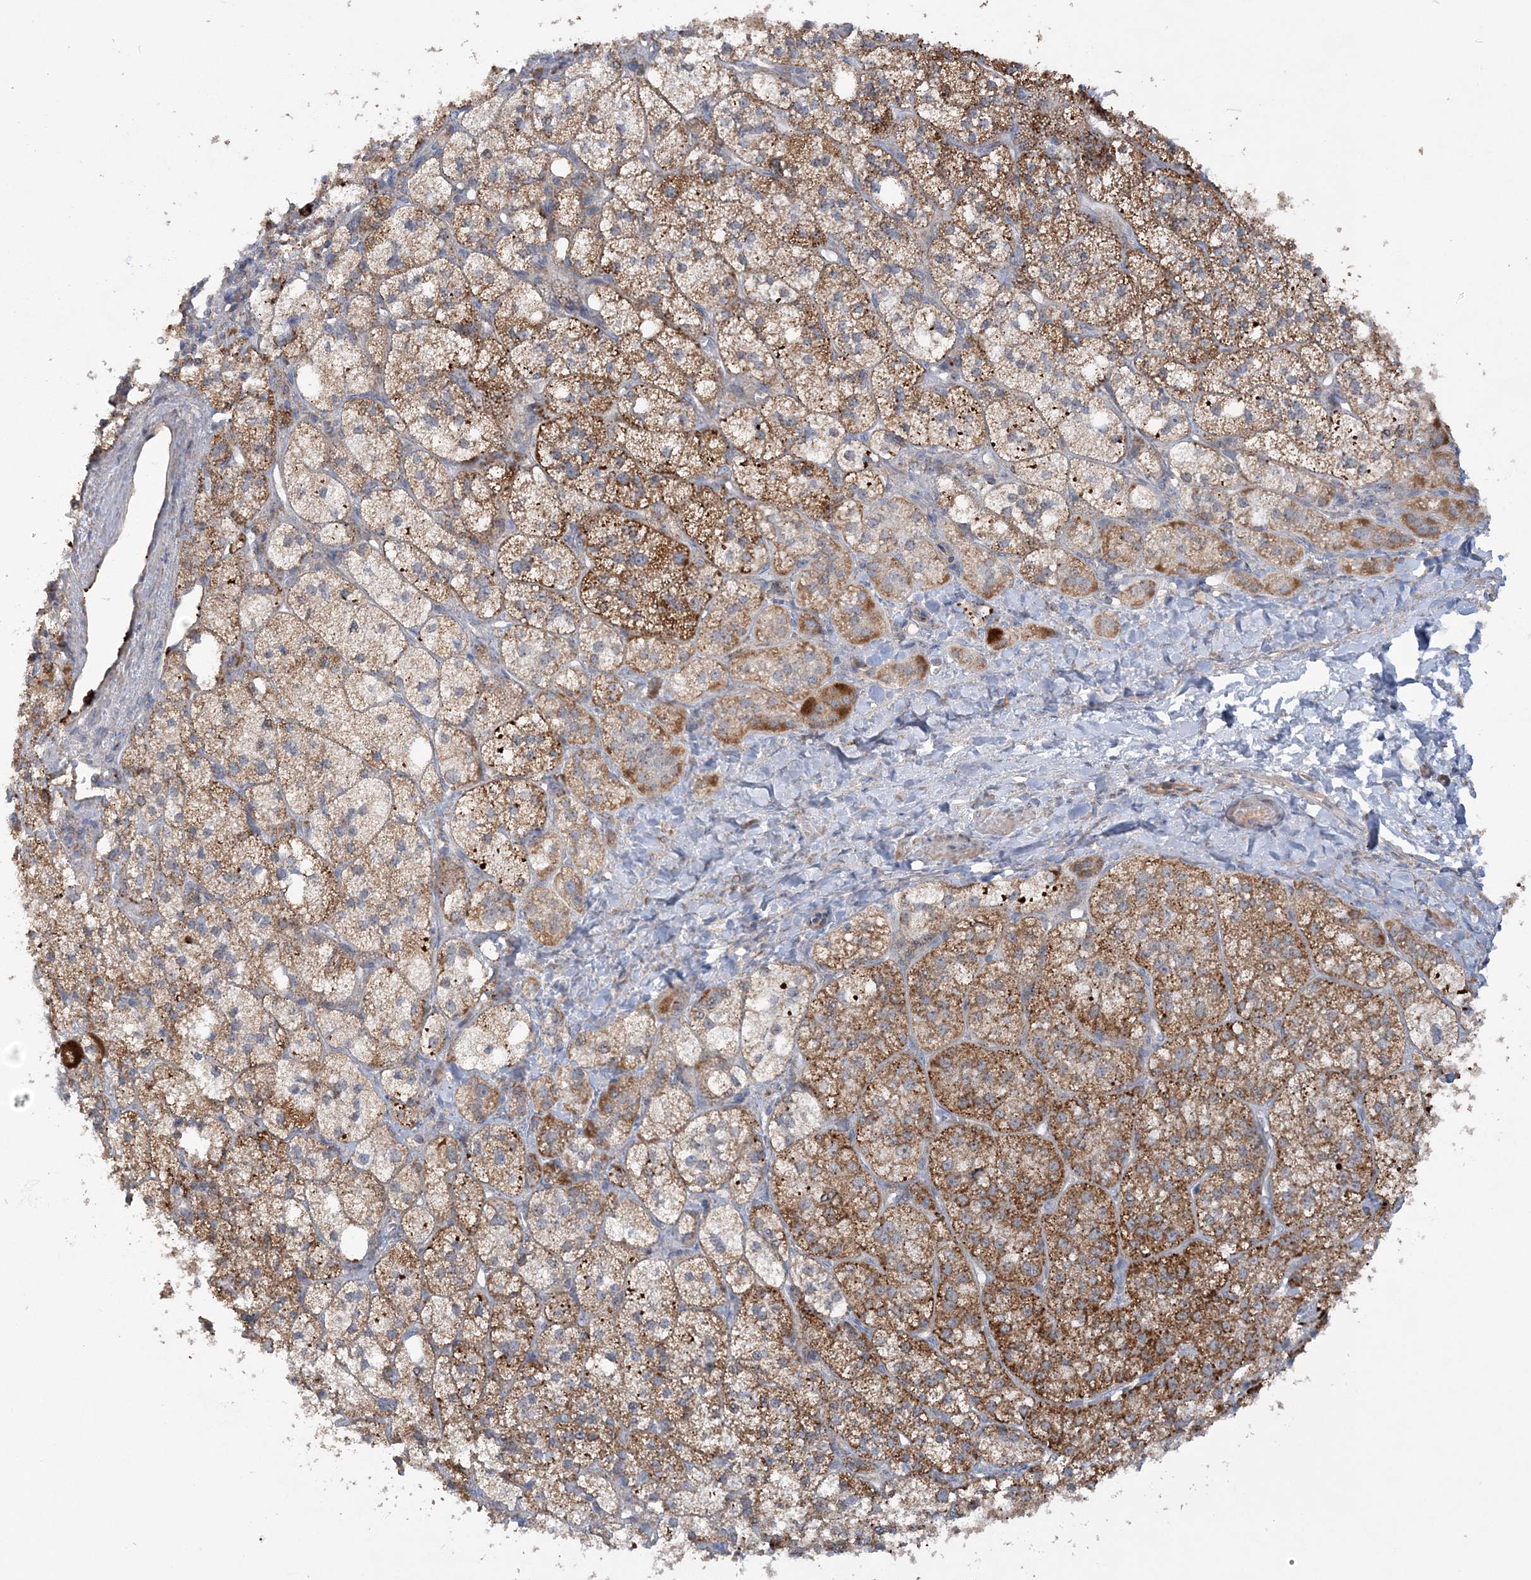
{"staining": {"intensity": "strong", "quantity": "25%-75%", "location": "cytoplasmic/membranous"}, "tissue": "adrenal gland", "cell_type": "Glandular cells", "image_type": "normal", "snomed": [{"axis": "morphology", "description": "Normal tissue, NOS"}, {"axis": "topography", "description": "Adrenal gland"}], "caption": "IHC micrograph of normal adrenal gland stained for a protein (brown), which displays high levels of strong cytoplasmic/membranous staining in approximately 25%-75% of glandular cells.", "gene": "SCLT1", "patient": {"sex": "male", "age": 61}}